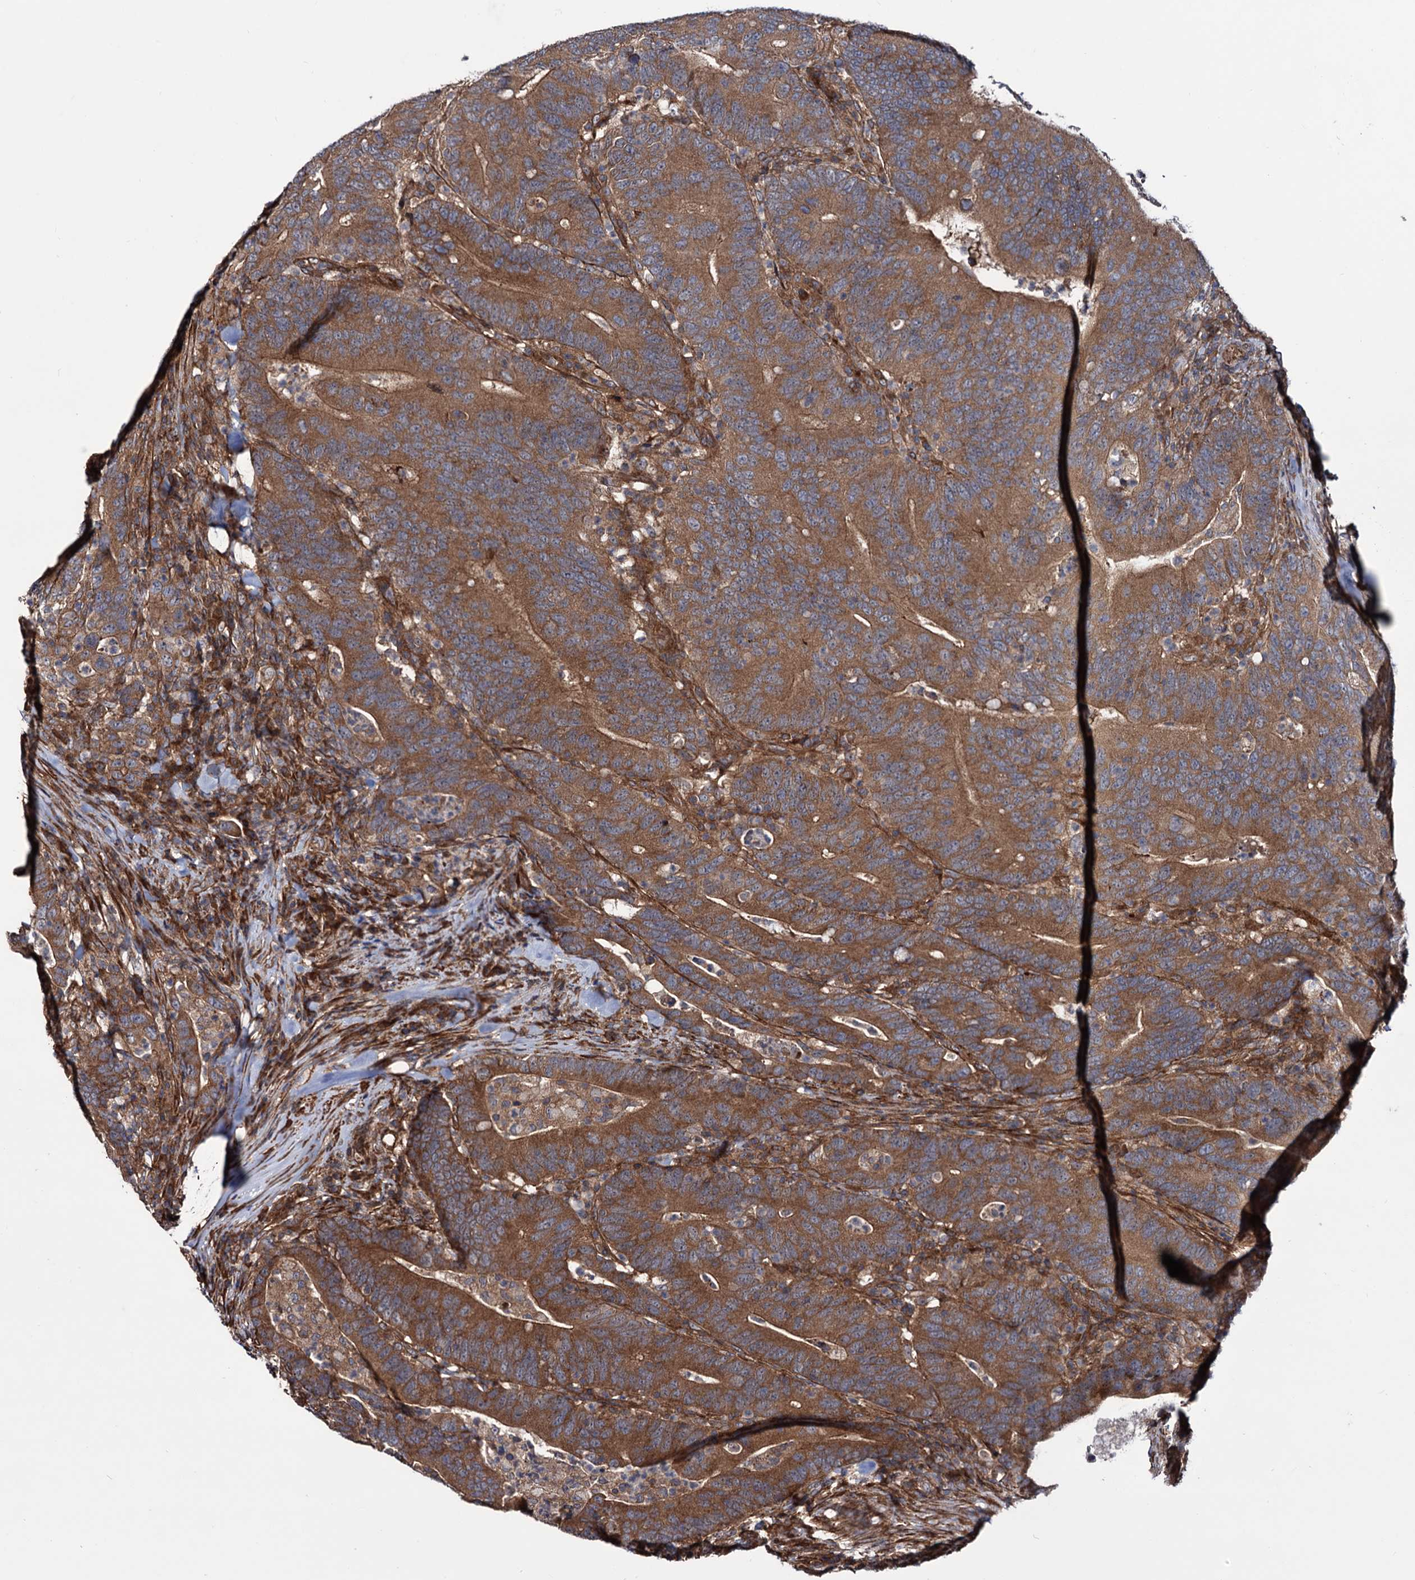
{"staining": {"intensity": "strong", "quantity": ">75%", "location": "cytoplasmic/membranous"}, "tissue": "colorectal cancer", "cell_type": "Tumor cells", "image_type": "cancer", "snomed": [{"axis": "morphology", "description": "Adenocarcinoma, NOS"}, {"axis": "topography", "description": "Colon"}], "caption": "Immunohistochemistry micrograph of neoplastic tissue: colorectal cancer stained using immunohistochemistry (IHC) exhibits high levels of strong protein expression localized specifically in the cytoplasmic/membranous of tumor cells, appearing as a cytoplasmic/membranous brown color.", "gene": "FERMT2", "patient": {"sex": "female", "age": 66}}